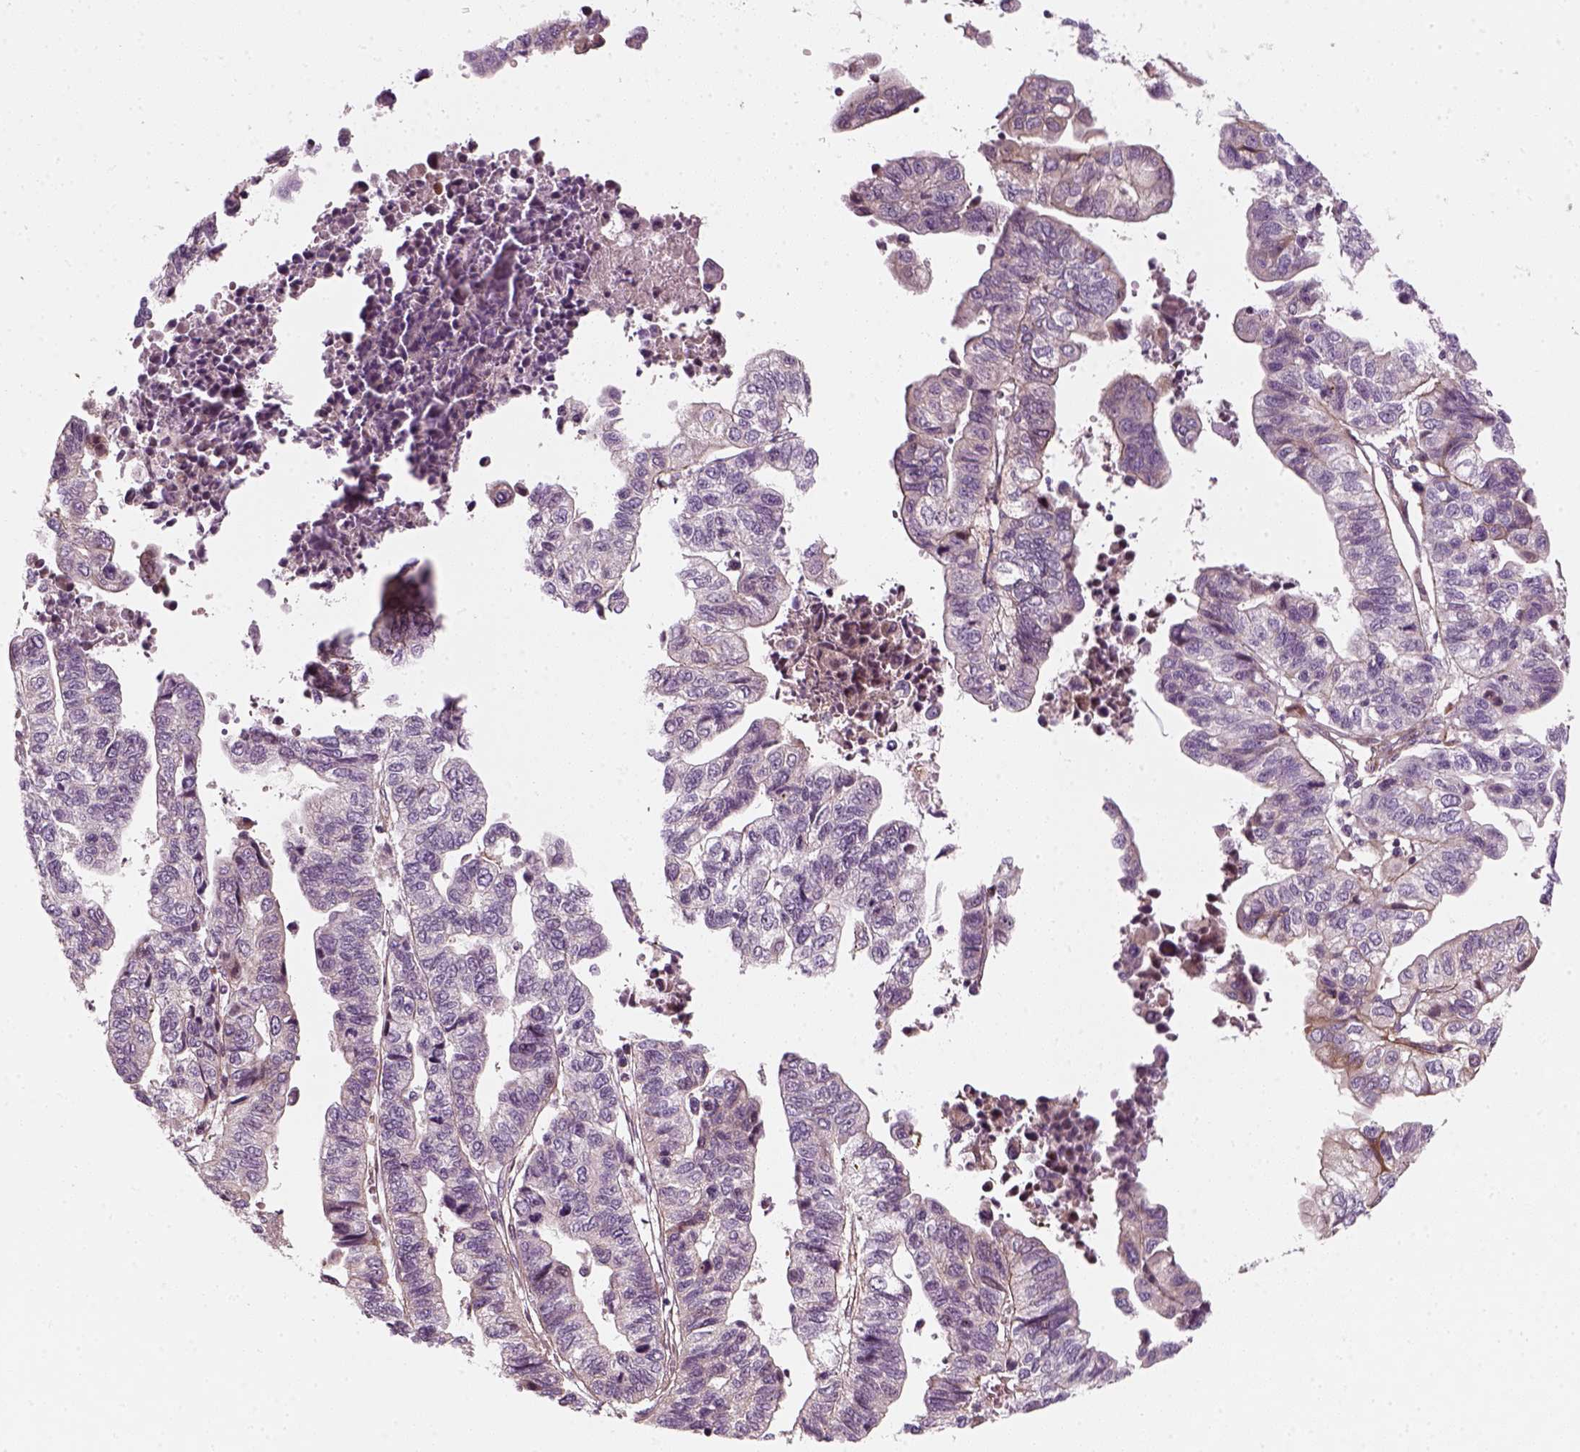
{"staining": {"intensity": "negative", "quantity": "none", "location": "none"}, "tissue": "stomach cancer", "cell_type": "Tumor cells", "image_type": "cancer", "snomed": [{"axis": "morphology", "description": "Adenocarcinoma, NOS"}, {"axis": "topography", "description": "Stomach, upper"}], "caption": "High magnification brightfield microscopy of adenocarcinoma (stomach) stained with DAB (brown) and counterstained with hematoxylin (blue): tumor cells show no significant positivity. Nuclei are stained in blue.", "gene": "DNASE1L1", "patient": {"sex": "female", "age": 67}}